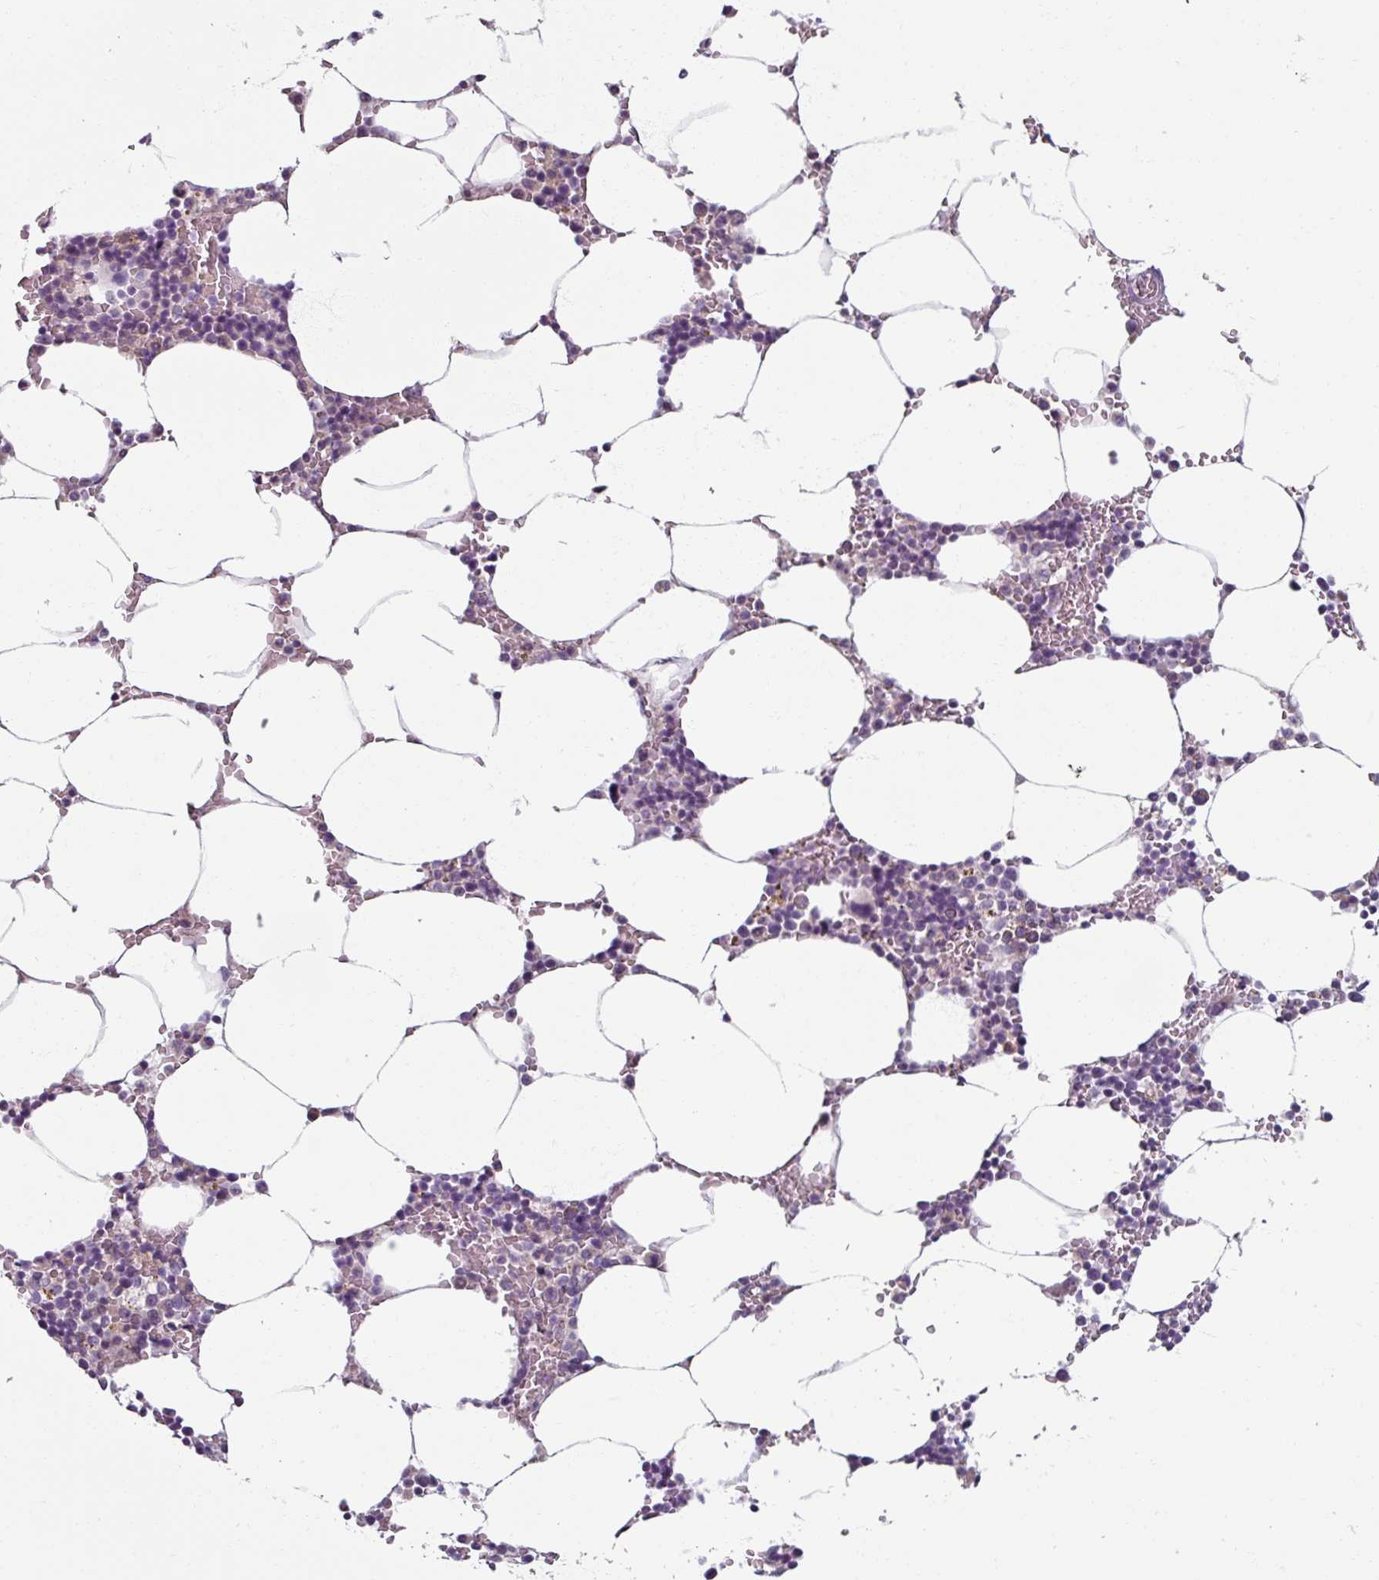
{"staining": {"intensity": "negative", "quantity": "none", "location": "none"}, "tissue": "bone marrow", "cell_type": "Hematopoietic cells", "image_type": "normal", "snomed": [{"axis": "morphology", "description": "Normal tissue, NOS"}, {"axis": "topography", "description": "Bone marrow"}], "caption": "The immunohistochemistry (IHC) photomicrograph has no significant positivity in hematopoietic cells of bone marrow. The staining is performed using DAB (3,3'-diaminobenzidine) brown chromogen with nuclei counter-stained in using hematoxylin.", "gene": "SMIM11", "patient": {"sex": "male", "age": 70}}